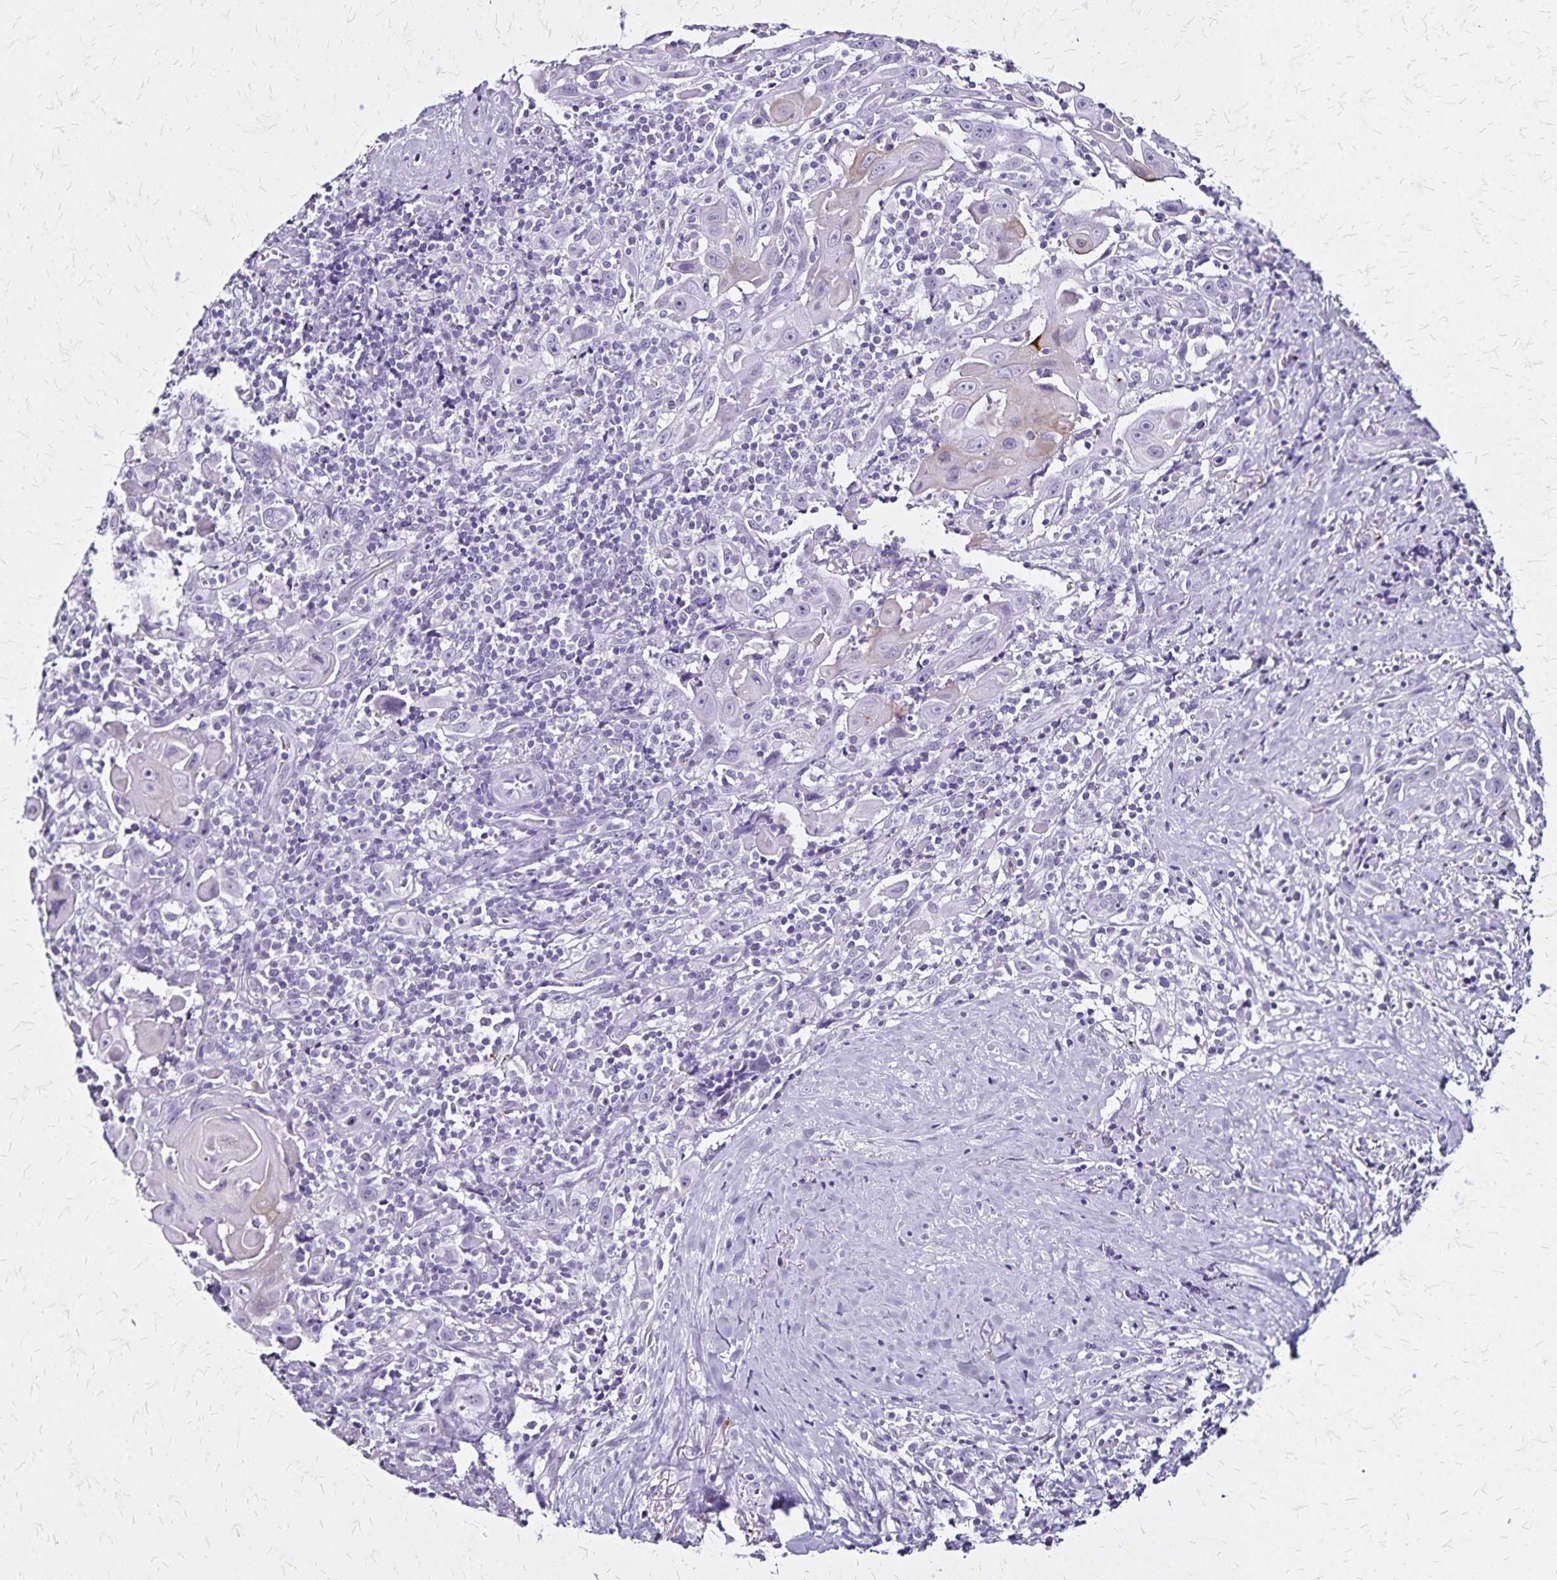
{"staining": {"intensity": "negative", "quantity": "none", "location": "none"}, "tissue": "head and neck cancer", "cell_type": "Tumor cells", "image_type": "cancer", "snomed": [{"axis": "morphology", "description": "Squamous cell carcinoma, NOS"}, {"axis": "topography", "description": "Head-Neck"}], "caption": "Tumor cells are negative for protein expression in human head and neck cancer (squamous cell carcinoma).", "gene": "KRT2", "patient": {"sex": "female", "age": 95}}